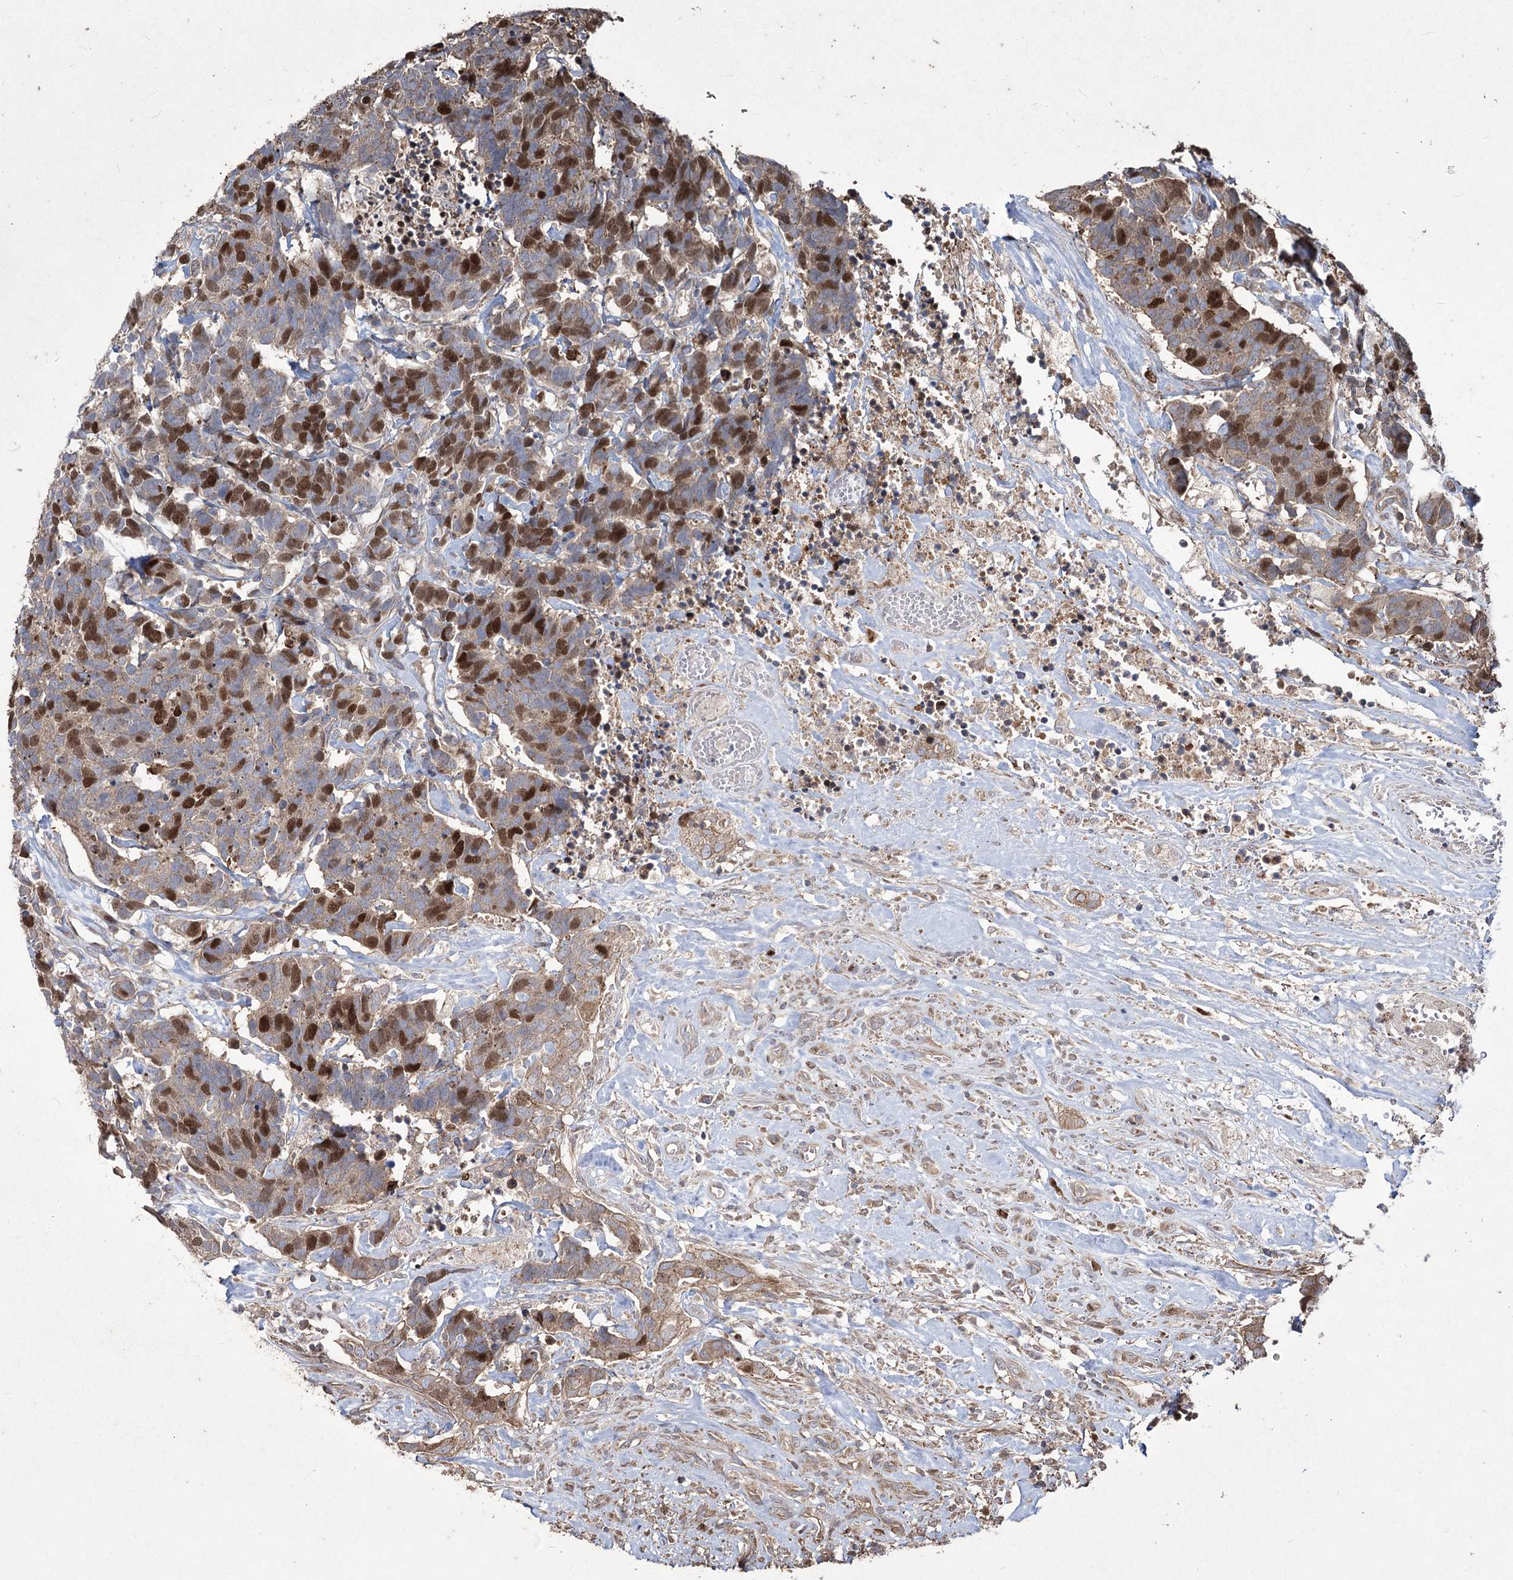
{"staining": {"intensity": "strong", "quantity": "25%-75%", "location": "nuclear"}, "tissue": "carcinoid", "cell_type": "Tumor cells", "image_type": "cancer", "snomed": [{"axis": "morphology", "description": "Carcinoma, NOS"}, {"axis": "morphology", "description": "Carcinoid, malignant, NOS"}, {"axis": "topography", "description": "Urinary bladder"}], "caption": "Immunohistochemistry (IHC) (DAB) staining of carcinoid demonstrates strong nuclear protein expression in approximately 25%-75% of tumor cells.", "gene": "PRC1", "patient": {"sex": "male", "age": 57}}